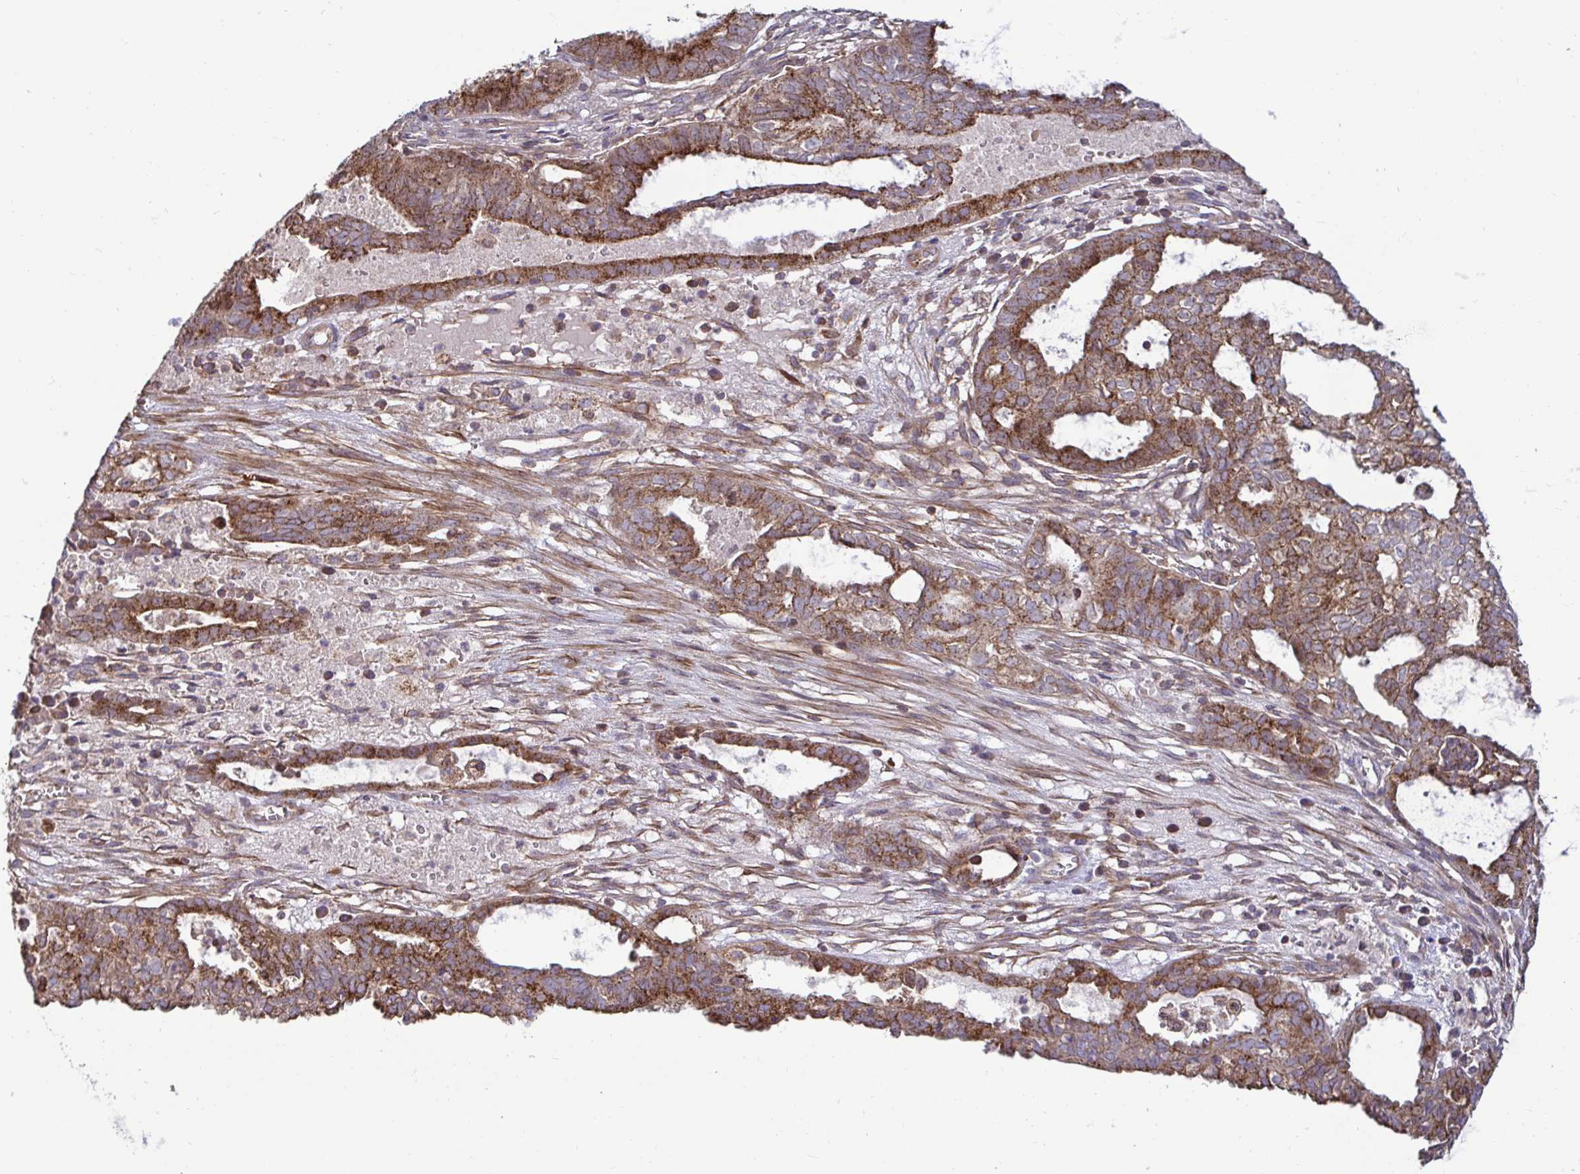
{"staining": {"intensity": "strong", "quantity": ">75%", "location": "cytoplasmic/membranous"}, "tissue": "ovarian cancer", "cell_type": "Tumor cells", "image_type": "cancer", "snomed": [{"axis": "morphology", "description": "Carcinoma, endometroid"}, {"axis": "topography", "description": "Ovary"}], "caption": "Immunohistochemical staining of human ovarian cancer exhibits strong cytoplasmic/membranous protein expression in about >75% of tumor cells.", "gene": "SPRY1", "patient": {"sex": "female", "age": 64}}